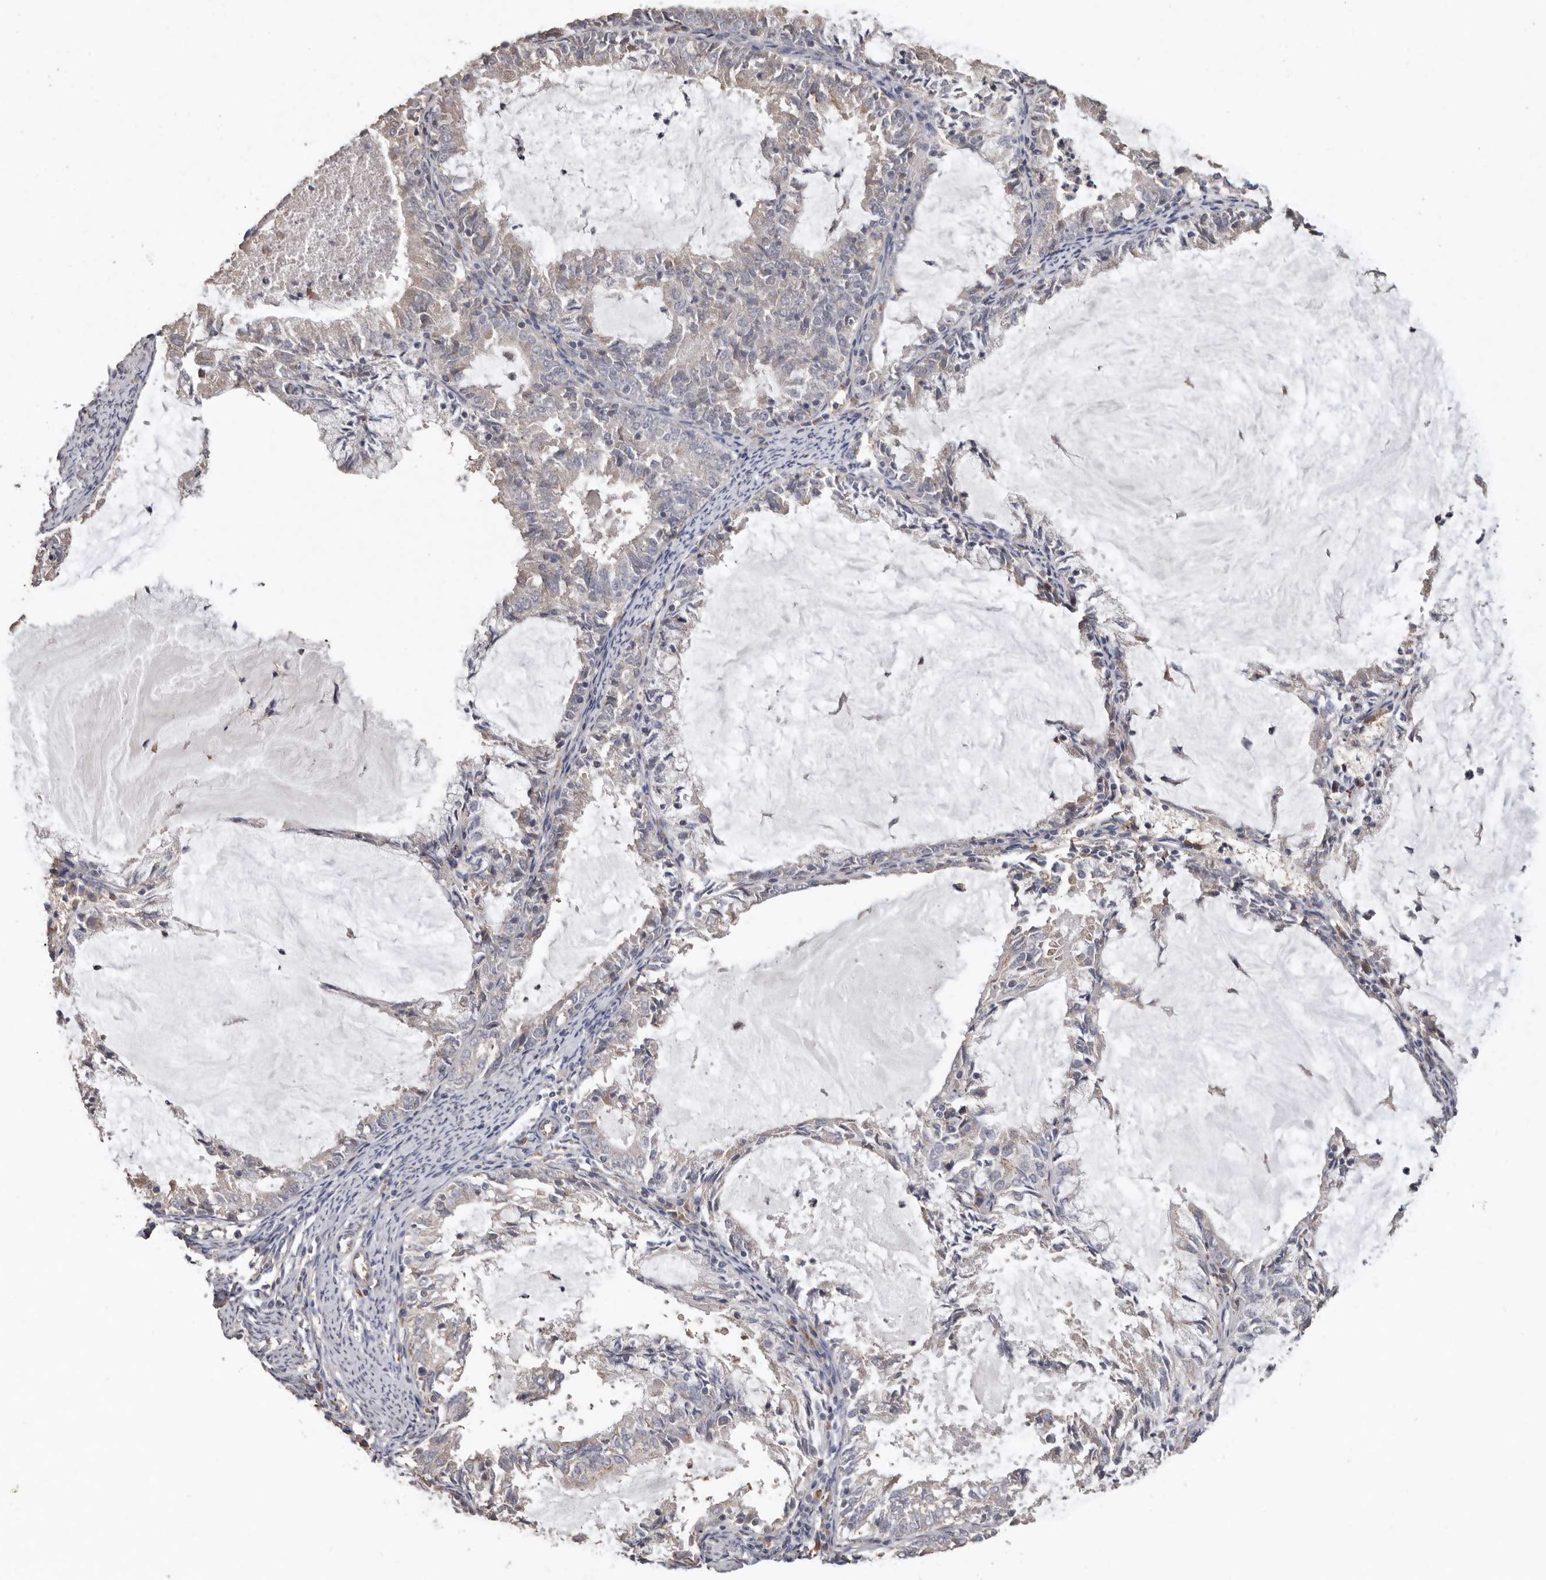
{"staining": {"intensity": "weak", "quantity": "<25%", "location": "cytoplasmic/membranous"}, "tissue": "endometrial cancer", "cell_type": "Tumor cells", "image_type": "cancer", "snomed": [{"axis": "morphology", "description": "Adenocarcinoma, NOS"}, {"axis": "topography", "description": "Endometrium"}], "caption": "Endometrial adenocarcinoma was stained to show a protein in brown. There is no significant positivity in tumor cells.", "gene": "FLCN", "patient": {"sex": "female", "age": 57}}